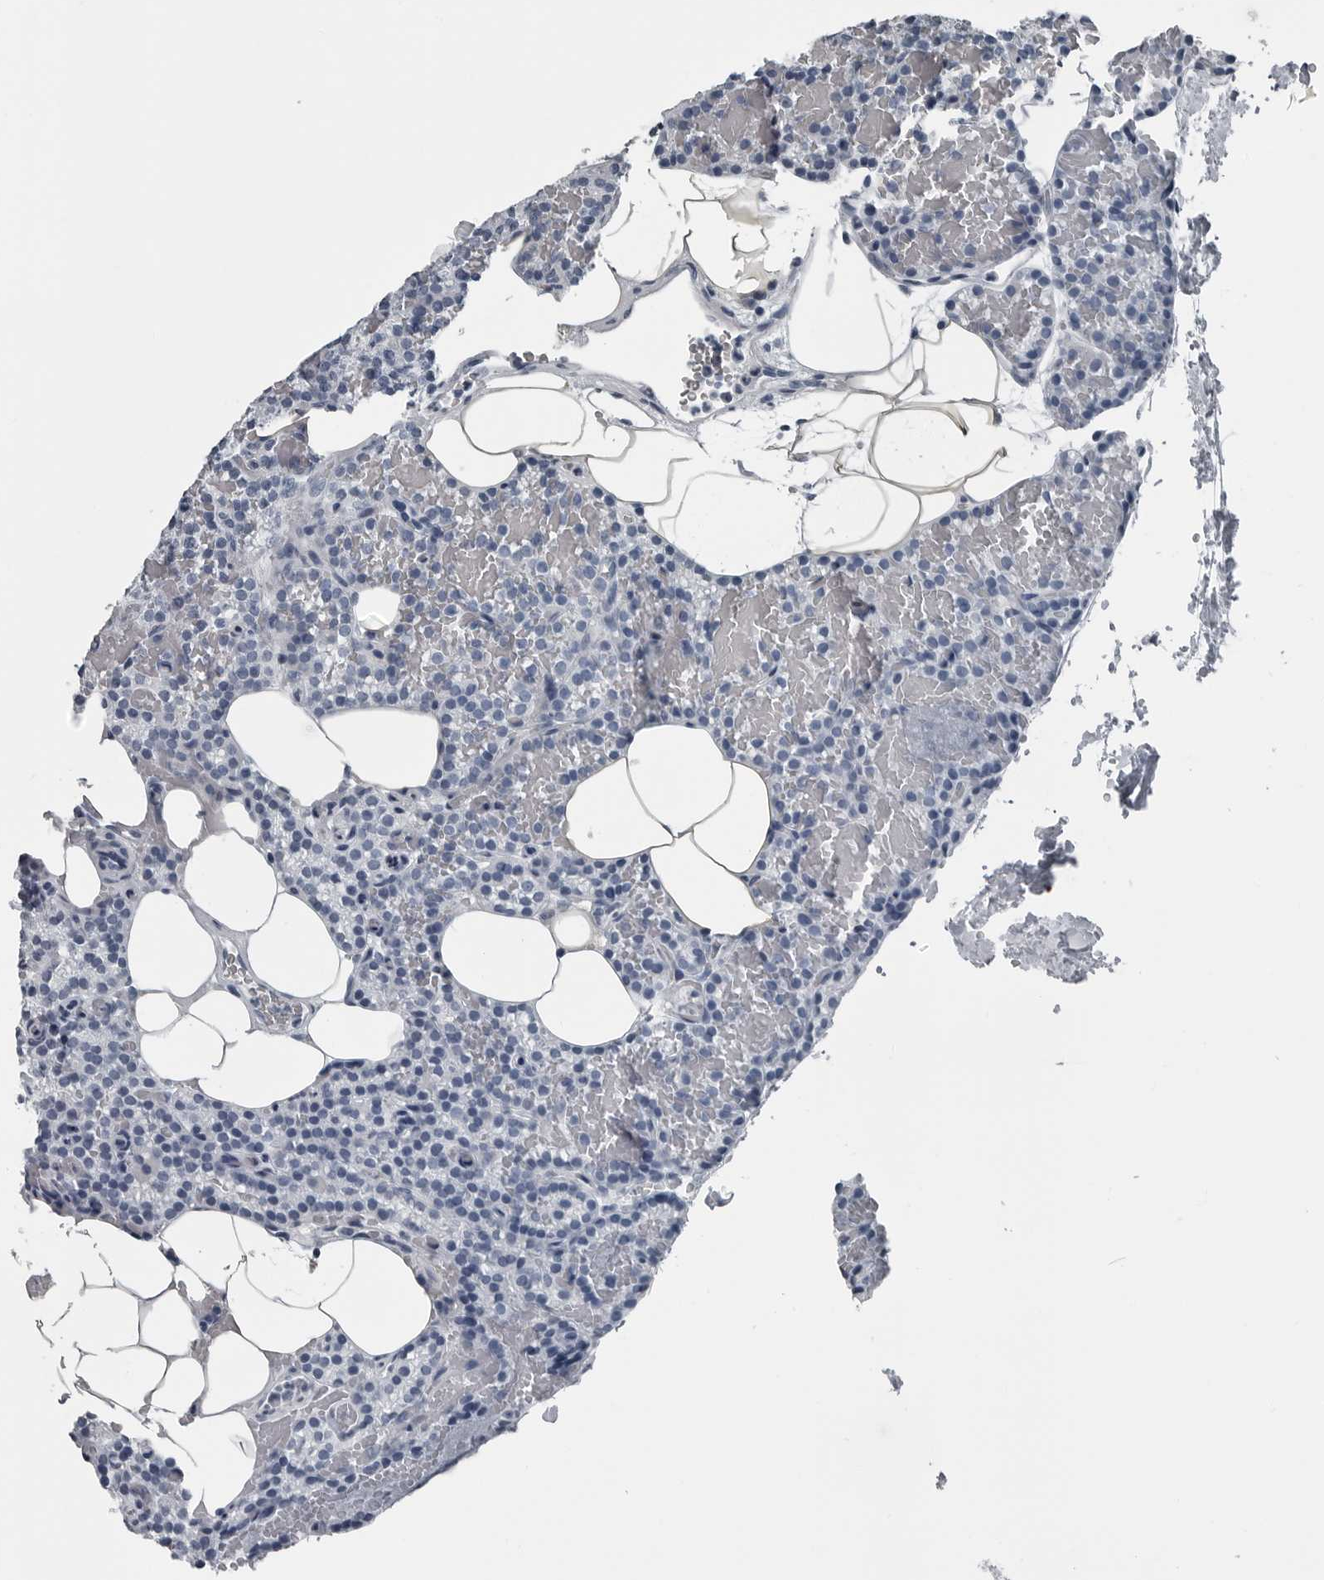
{"staining": {"intensity": "negative", "quantity": "none", "location": "none"}, "tissue": "parathyroid gland", "cell_type": "Glandular cells", "image_type": "normal", "snomed": [{"axis": "morphology", "description": "Normal tissue, NOS"}, {"axis": "topography", "description": "Parathyroid gland"}], "caption": "Immunohistochemistry (IHC) micrograph of benign parathyroid gland: human parathyroid gland stained with DAB (3,3'-diaminobenzidine) exhibits no significant protein expression in glandular cells.", "gene": "SPINK1", "patient": {"sex": "male", "age": 58}}